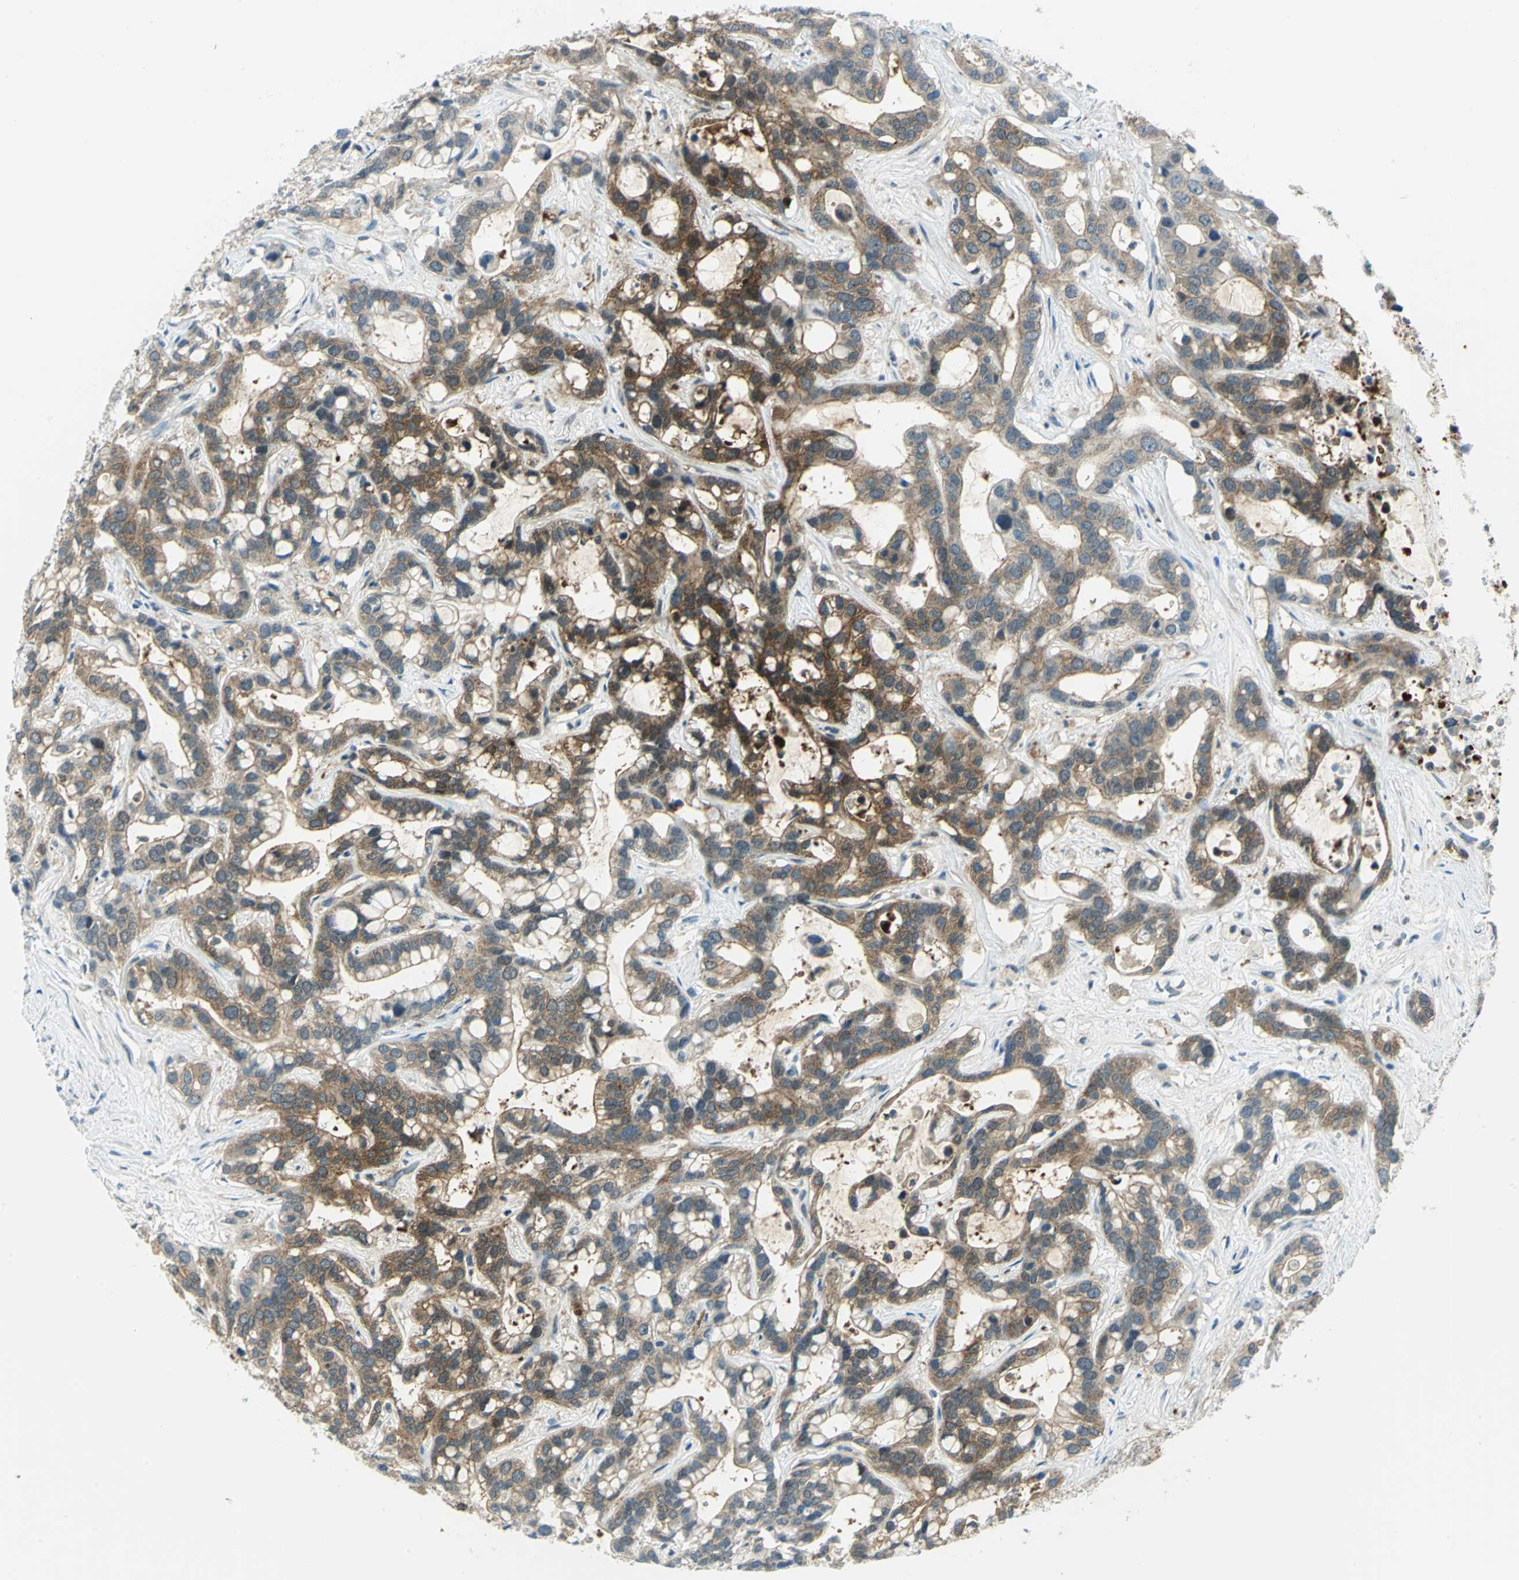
{"staining": {"intensity": "strong", "quantity": "25%-75%", "location": "cytoplasmic/membranous"}, "tissue": "liver cancer", "cell_type": "Tumor cells", "image_type": "cancer", "snomed": [{"axis": "morphology", "description": "Cholangiocarcinoma"}, {"axis": "topography", "description": "Liver"}], "caption": "Approximately 25%-75% of tumor cells in liver cancer show strong cytoplasmic/membranous protein expression as visualized by brown immunohistochemical staining.", "gene": "ALDOA", "patient": {"sex": "female", "age": 65}}